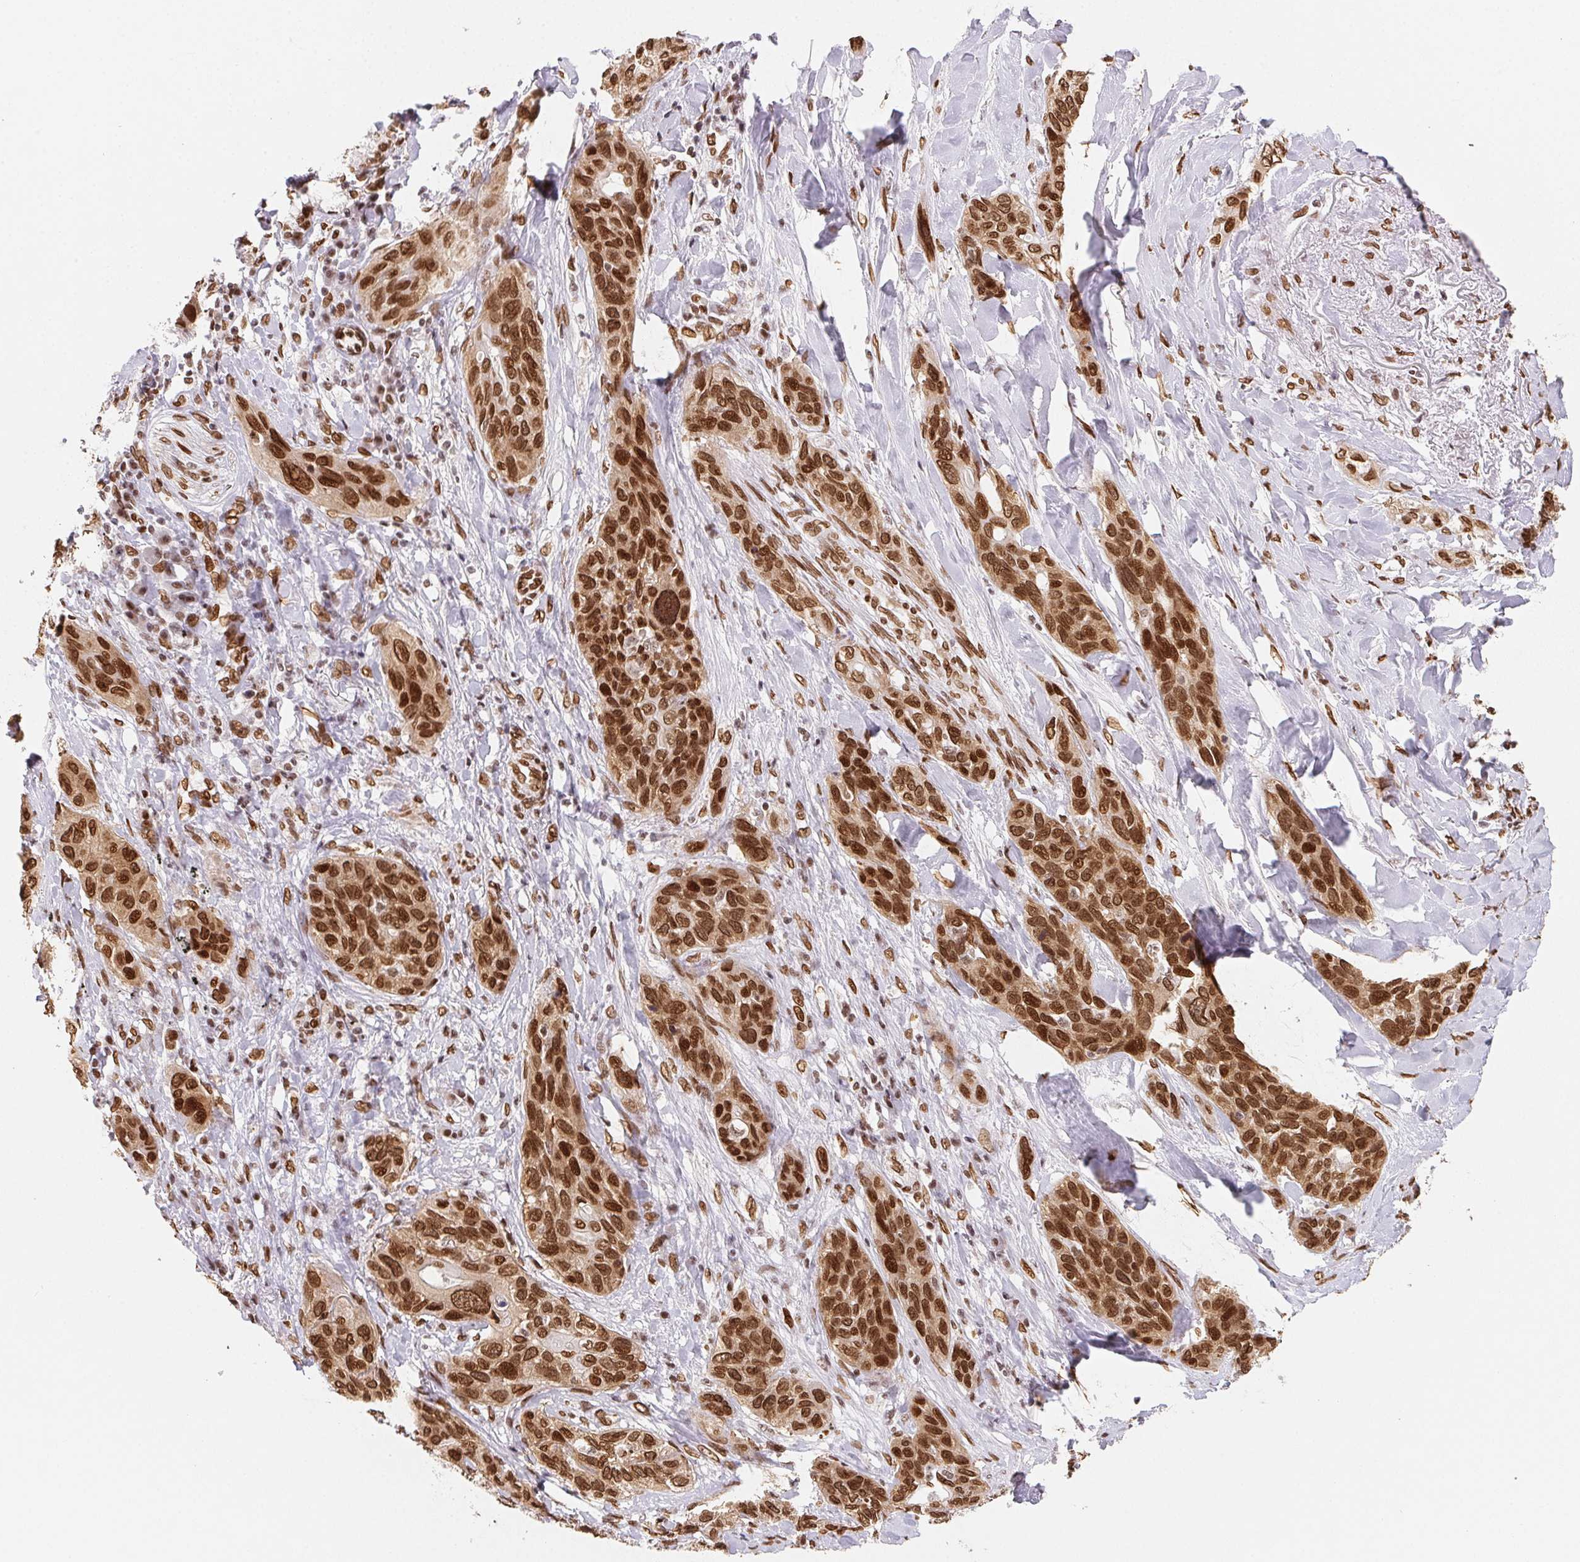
{"staining": {"intensity": "strong", "quantity": ">75%", "location": "cytoplasmic/membranous,nuclear"}, "tissue": "lung cancer", "cell_type": "Tumor cells", "image_type": "cancer", "snomed": [{"axis": "morphology", "description": "Squamous cell carcinoma, NOS"}, {"axis": "topography", "description": "Lung"}], "caption": "This is a histology image of IHC staining of lung cancer, which shows strong staining in the cytoplasmic/membranous and nuclear of tumor cells.", "gene": "SAP30BP", "patient": {"sex": "female", "age": 70}}